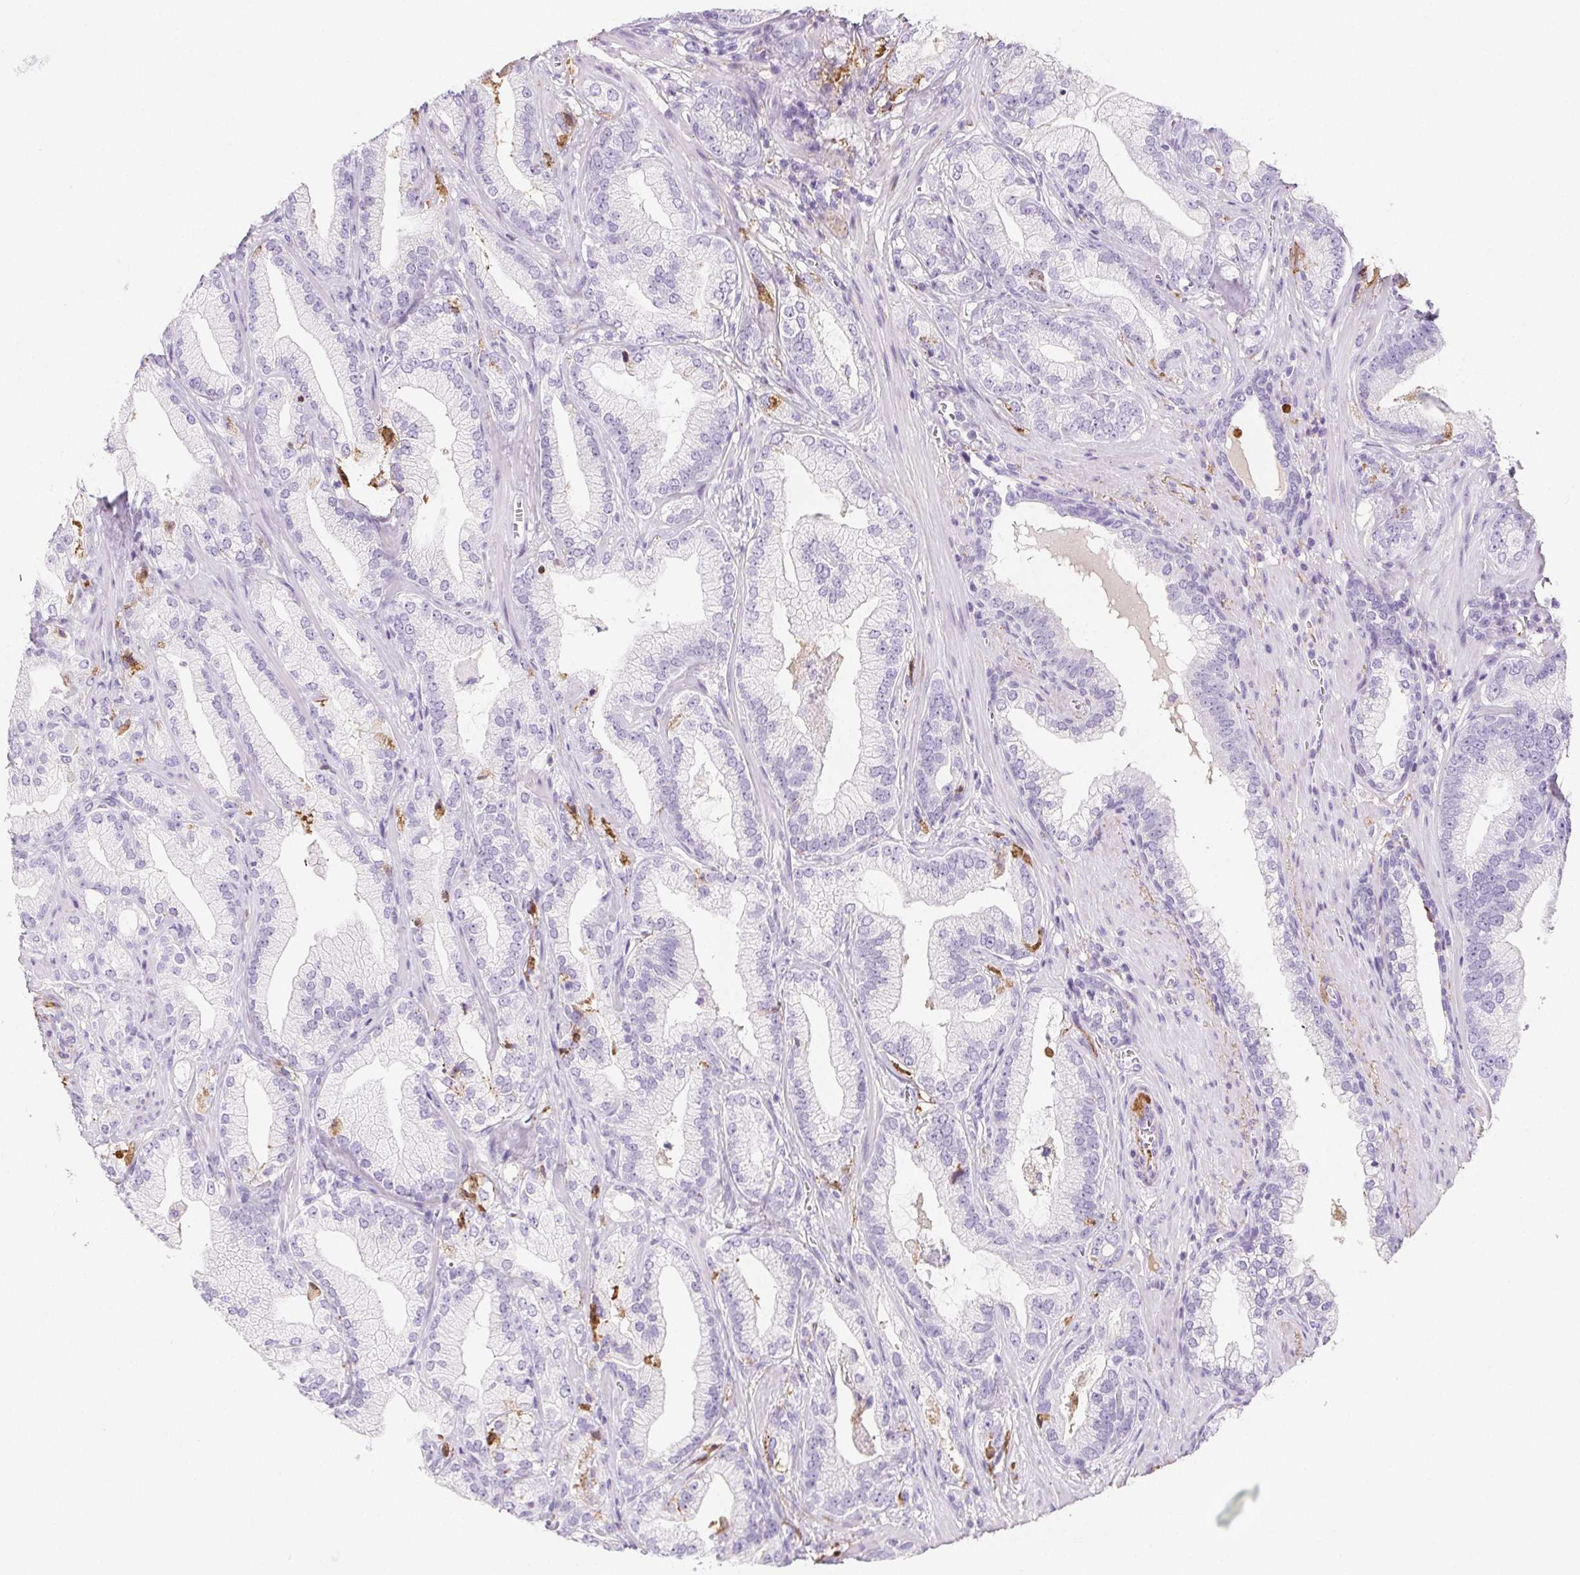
{"staining": {"intensity": "moderate", "quantity": "<25%", "location": "cytoplasmic/membranous"}, "tissue": "prostate cancer", "cell_type": "Tumor cells", "image_type": "cancer", "snomed": [{"axis": "morphology", "description": "Adenocarcinoma, Low grade"}, {"axis": "topography", "description": "Prostate"}], "caption": "An immunohistochemistry (IHC) histopathology image of neoplastic tissue is shown. Protein staining in brown highlights moderate cytoplasmic/membranous positivity in prostate low-grade adenocarcinoma within tumor cells.", "gene": "VTN", "patient": {"sex": "male", "age": 62}}